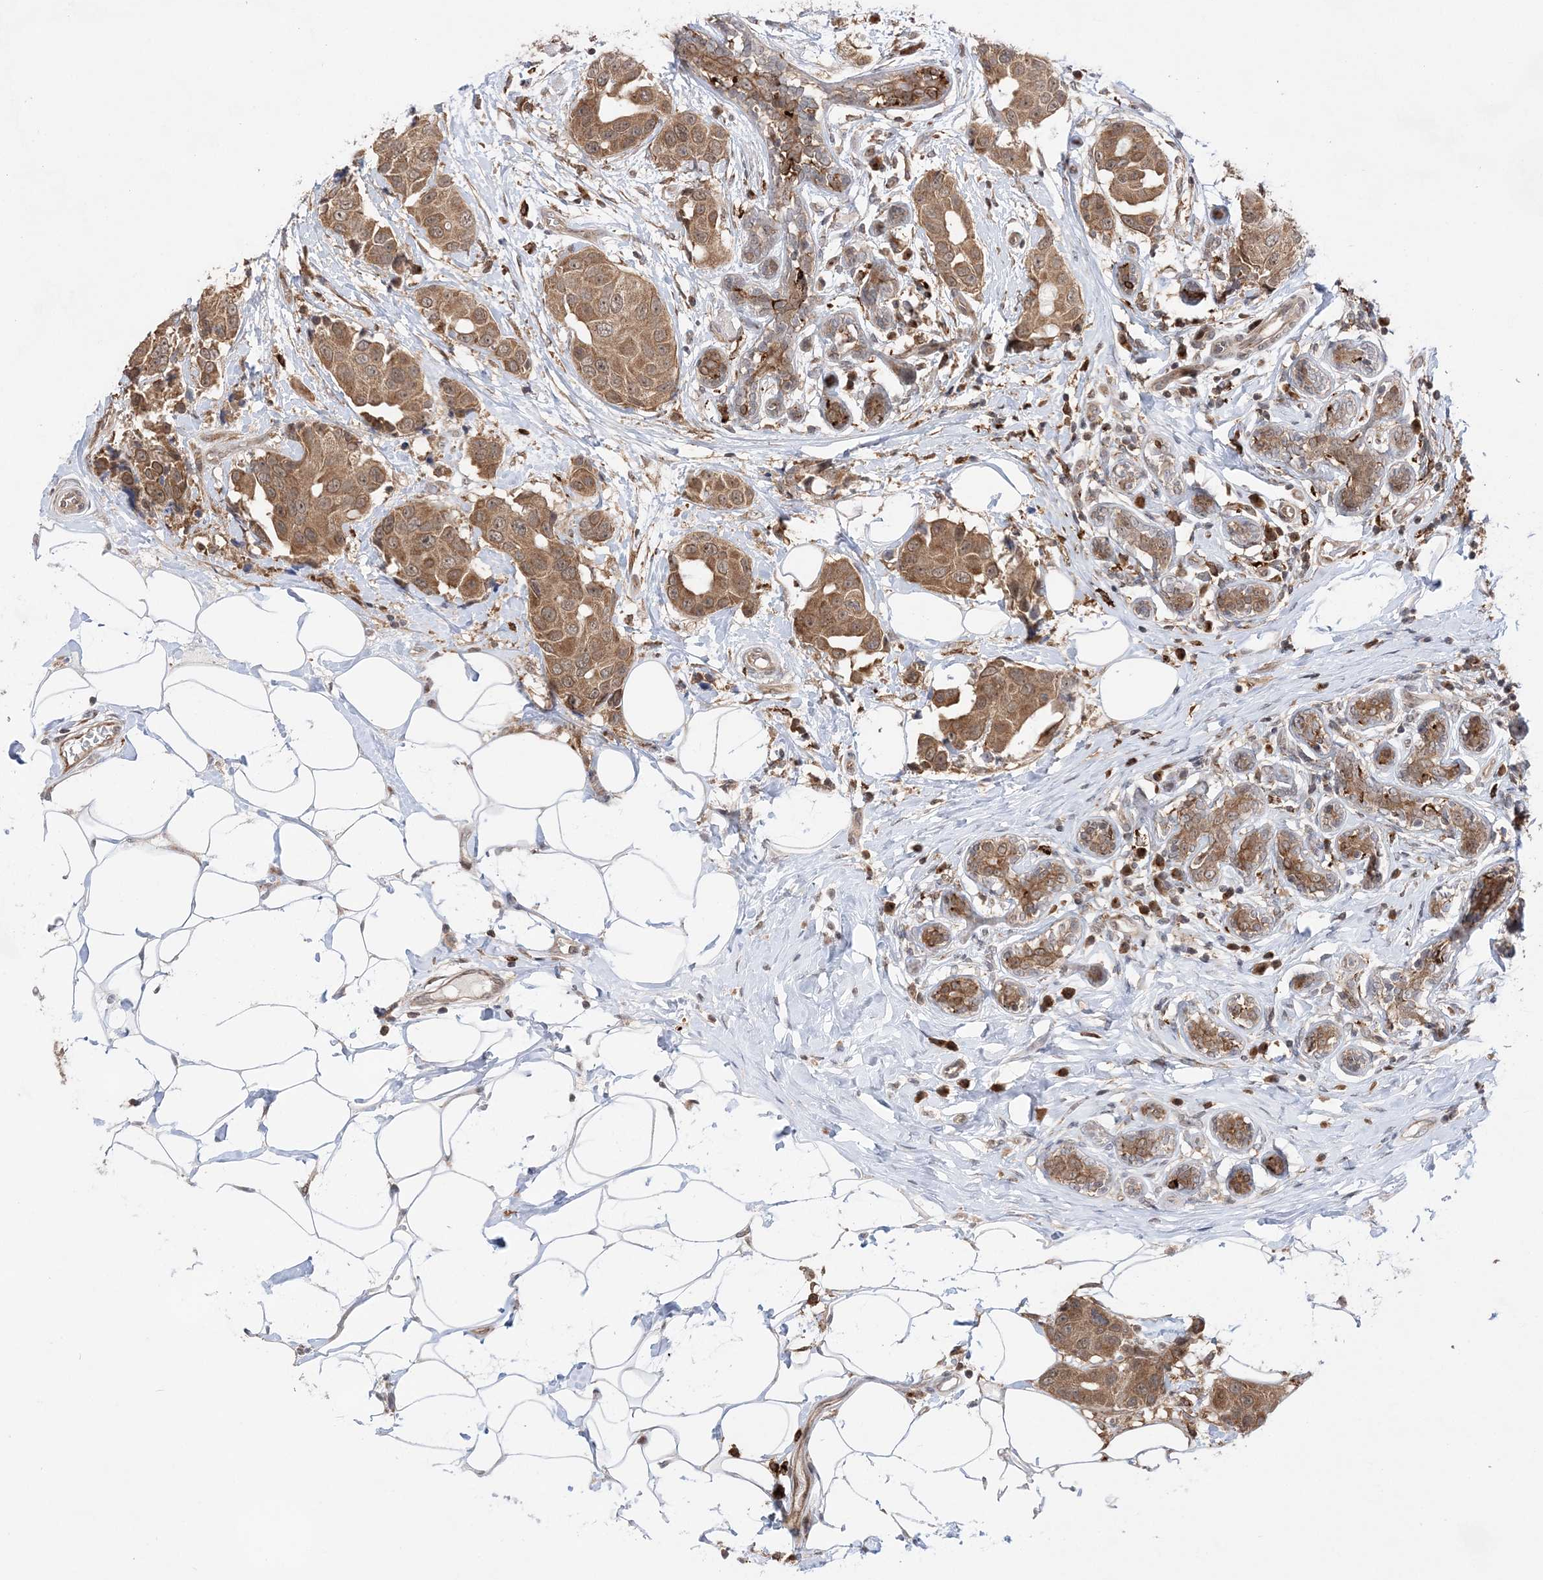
{"staining": {"intensity": "moderate", "quantity": ">75%", "location": "cytoplasmic/membranous"}, "tissue": "breast cancer", "cell_type": "Tumor cells", "image_type": "cancer", "snomed": [{"axis": "morphology", "description": "Normal tissue, NOS"}, {"axis": "morphology", "description": "Duct carcinoma"}, {"axis": "topography", "description": "Breast"}], "caption": "This is a photomicrograph of IHC staining of breast cancer (infiltrating ductal carcinoma), which shows moderate positivity in the cytoplasmic/membranous of tumor cells.", "gene": "ANAPC15", "patient": {"sex": "female", "age": 39}}